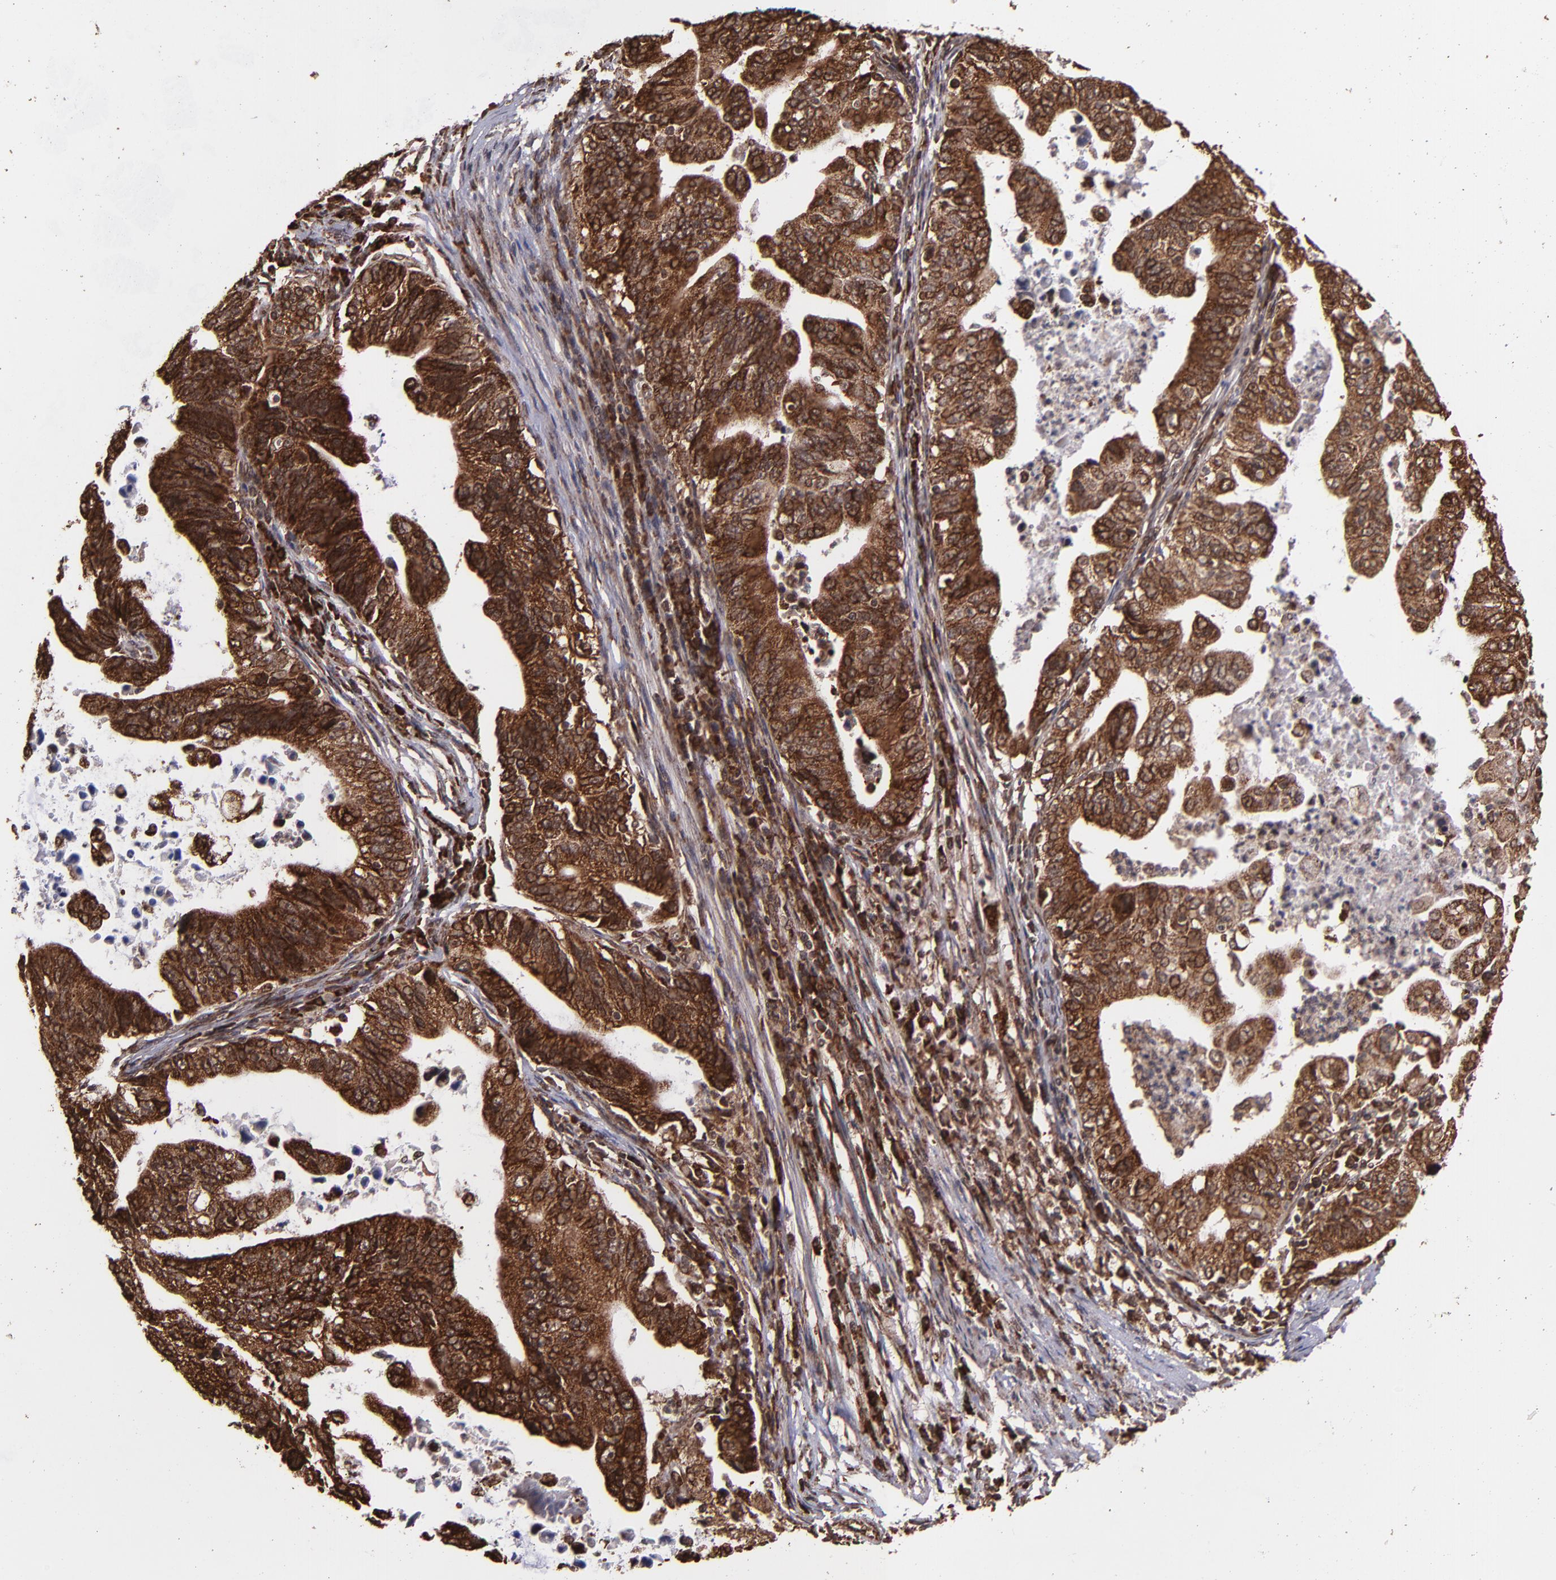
{"staining": {"intensity": "strong", "quantity": ">75%", "location": "cytoplasmic/membranous,nuclear"}, "tissue": "stomach cancer", "cell_type": "Tumor cells", "image_type": "cancer", "snomed": [{"axis": "morphology", "description": "Adenocarcinoma, NOS"}, {"axis": "topography", "description": "Stomach, upper"}], "caption": "Stomach cancer (adenocarcinoma) tissue reveals strong cytoplasmic/membranous and nuclear positivity in about >75% of tumor cells, visualized by immunohistochemistry.", "gene": "EIF4ENIF1", "patient": {"sex": "female", "age": 50}}